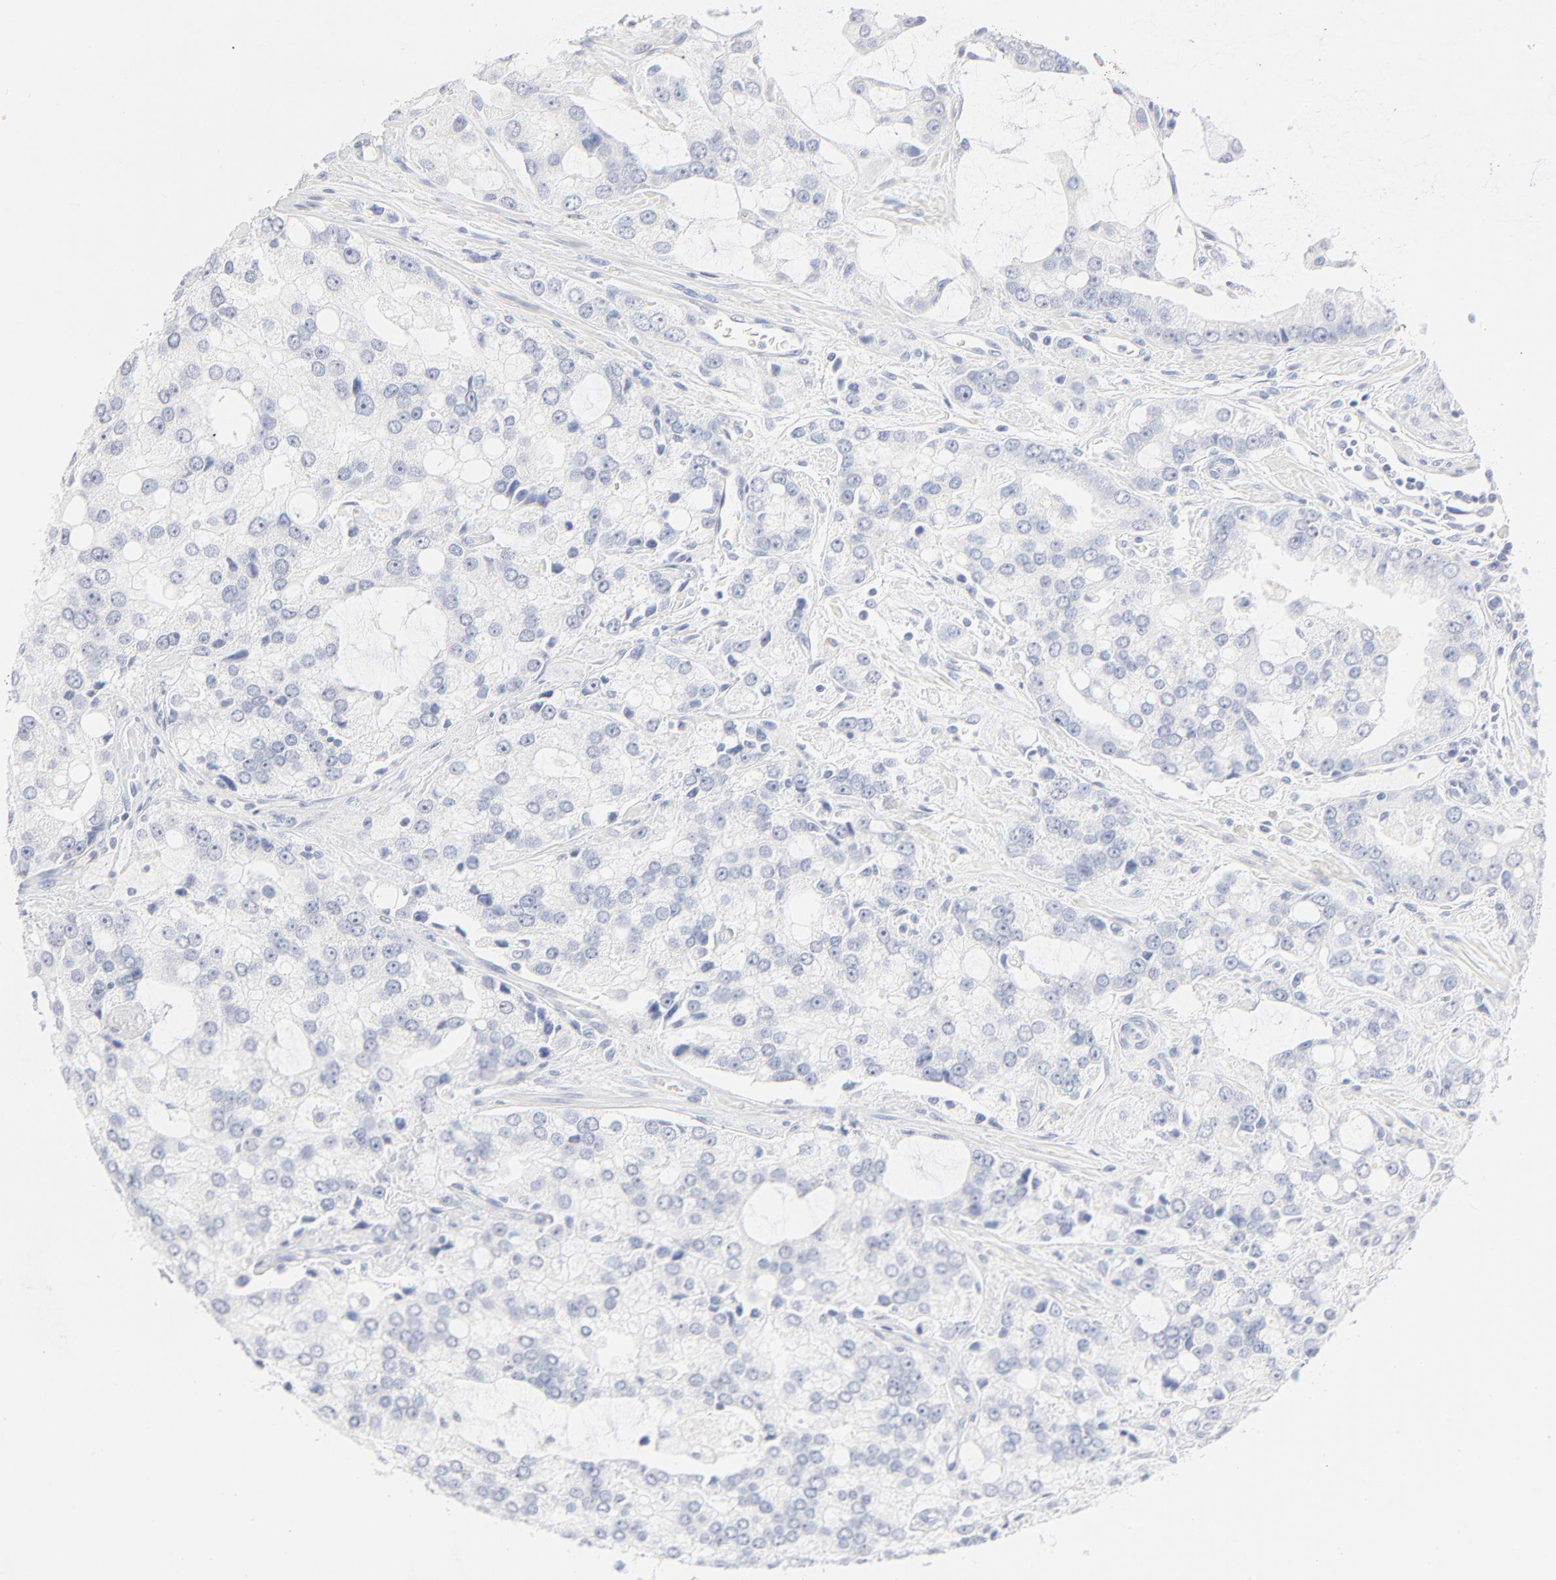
{"staining": {"intensity": "negative", "quantity": "none", "location": "none"}, "tissue": "prostate cancer", "cell_type": "Tumor cells", "image_type": "cancer", "snomed": [{"axis": "morphology", "description": "Adenocarcinoma, High grade"}, {"axis": "topography", "description": "Prostate"}], "caption": "Adenocarcinoma (high-grade) (prostate) stained for a protein using IHC displays no expression tumor cells.", "gene": "ONECUT1", "patient": {"sex": "male", "age": 67}}